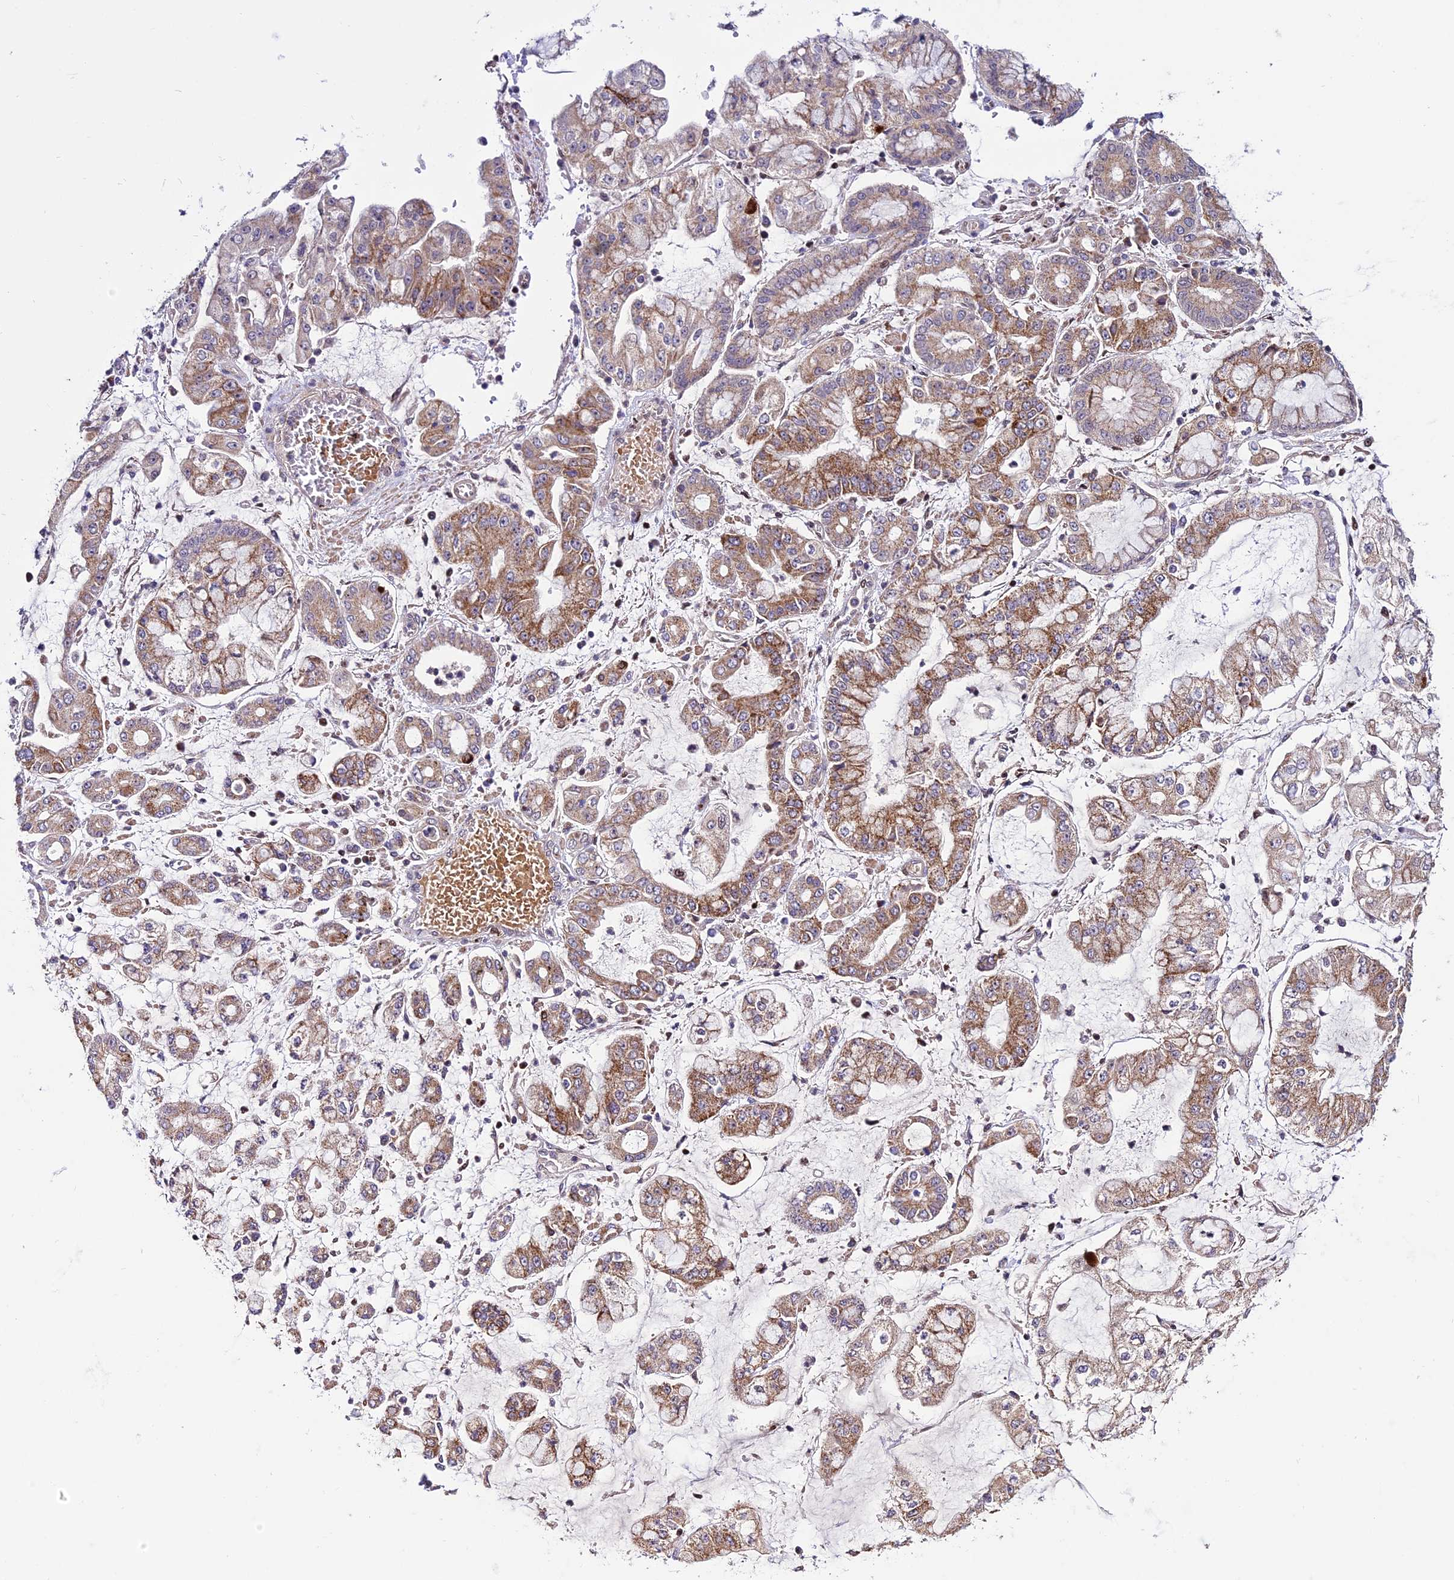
{"staining": {"intensity": "moderate", "quantity": ">75%", "location": "cytoplasmic/membranous"}, "tissue": "stomach cancer", "cell_type": "Tumor cells", "image_type": "cancer", "snomed": [{"axis": "morphology", "description": "Adenocarcinoma, NOS"}, {"axis": "topography", "description": "Stomach"}], "caption": "About >75% of tumor cells in human stomach adenocarcinoma show moderate cytoplasmic/membranous protein positivity as visualized by brown immunohistochemical staining.", "gene": "CIB3", "patient": {"sex": "male", "age": 76}}